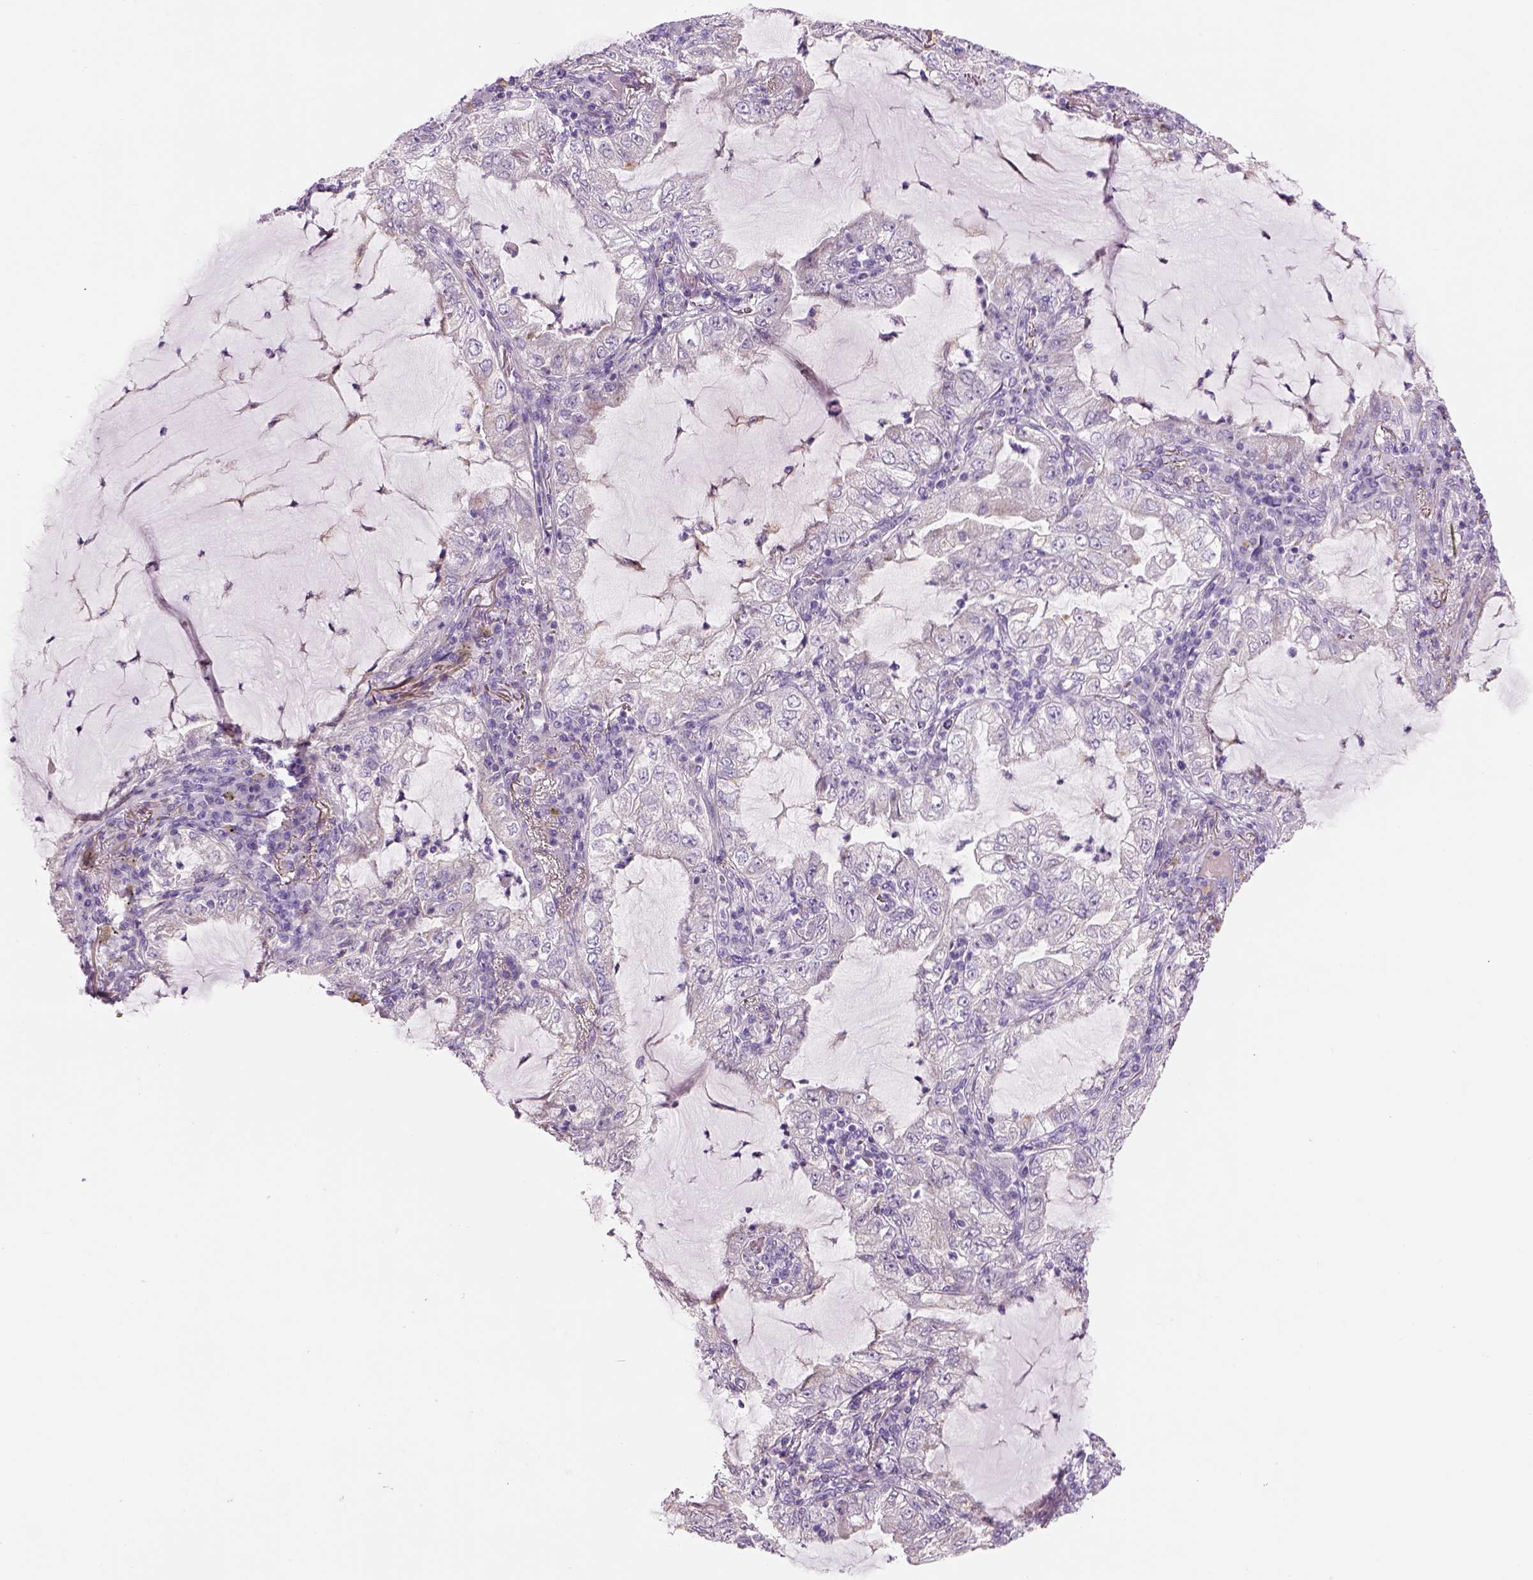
{"staining": {"intensity": "negative", "quantity": "none", "location": "none"}, "tissue": "lung cancer", "cell_type": "Tumor cells", "image_type": "cancer", "snomed": [{"axis": "morphology", "description": "Adenocarcinoma, NOS"}, {"axis": "topography", "description": "Lung"}], "caption": "Immunohistochemistry (IHC) of lung cancer demonstrates no positivity in tumor cells.", "gene": "IFT52", "patient": {"sex": "female", "age": 73}}